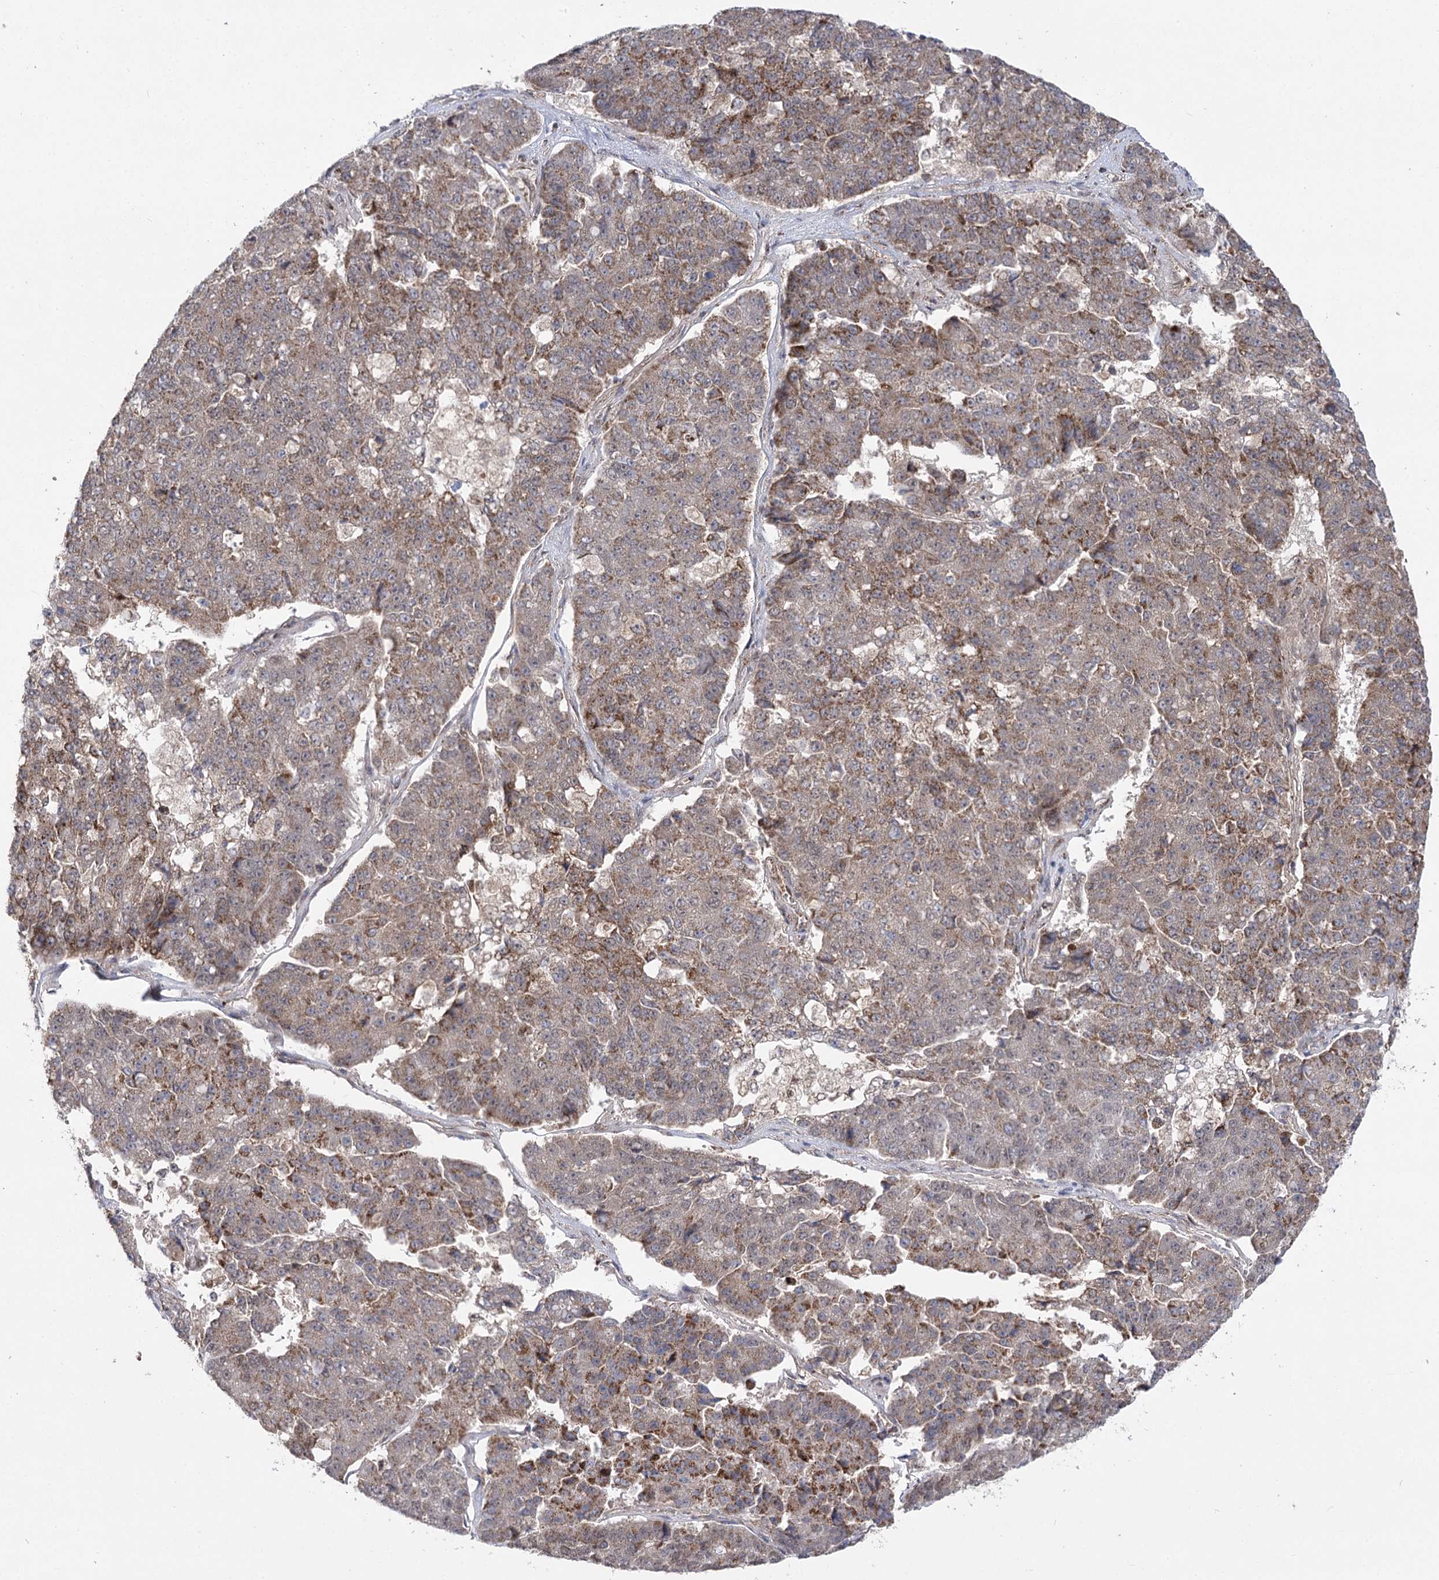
{"staining": {"intensity": "weak", "quantity": ">75%", "location": "cytoplasmic/membranous"}, "tissue": "pancreatic cancer", "cell_type": "Tumor cells", "image_type": "cancer", "snomed": [{"axis": "morphology", "description": "Adenocarcinoma, NOS"}, {"axis": "topography", "description": "Pancreas"}], "caption": "Approximately >75% of tumor cells in pancreatic adenocarcinoma exhibit weak cytoplasmic/membranous protein staining as visualized by brown immunohistochemical staining.", "gene": "SLC4A1AP", "patient": {"sex": "male", "age": 50}}